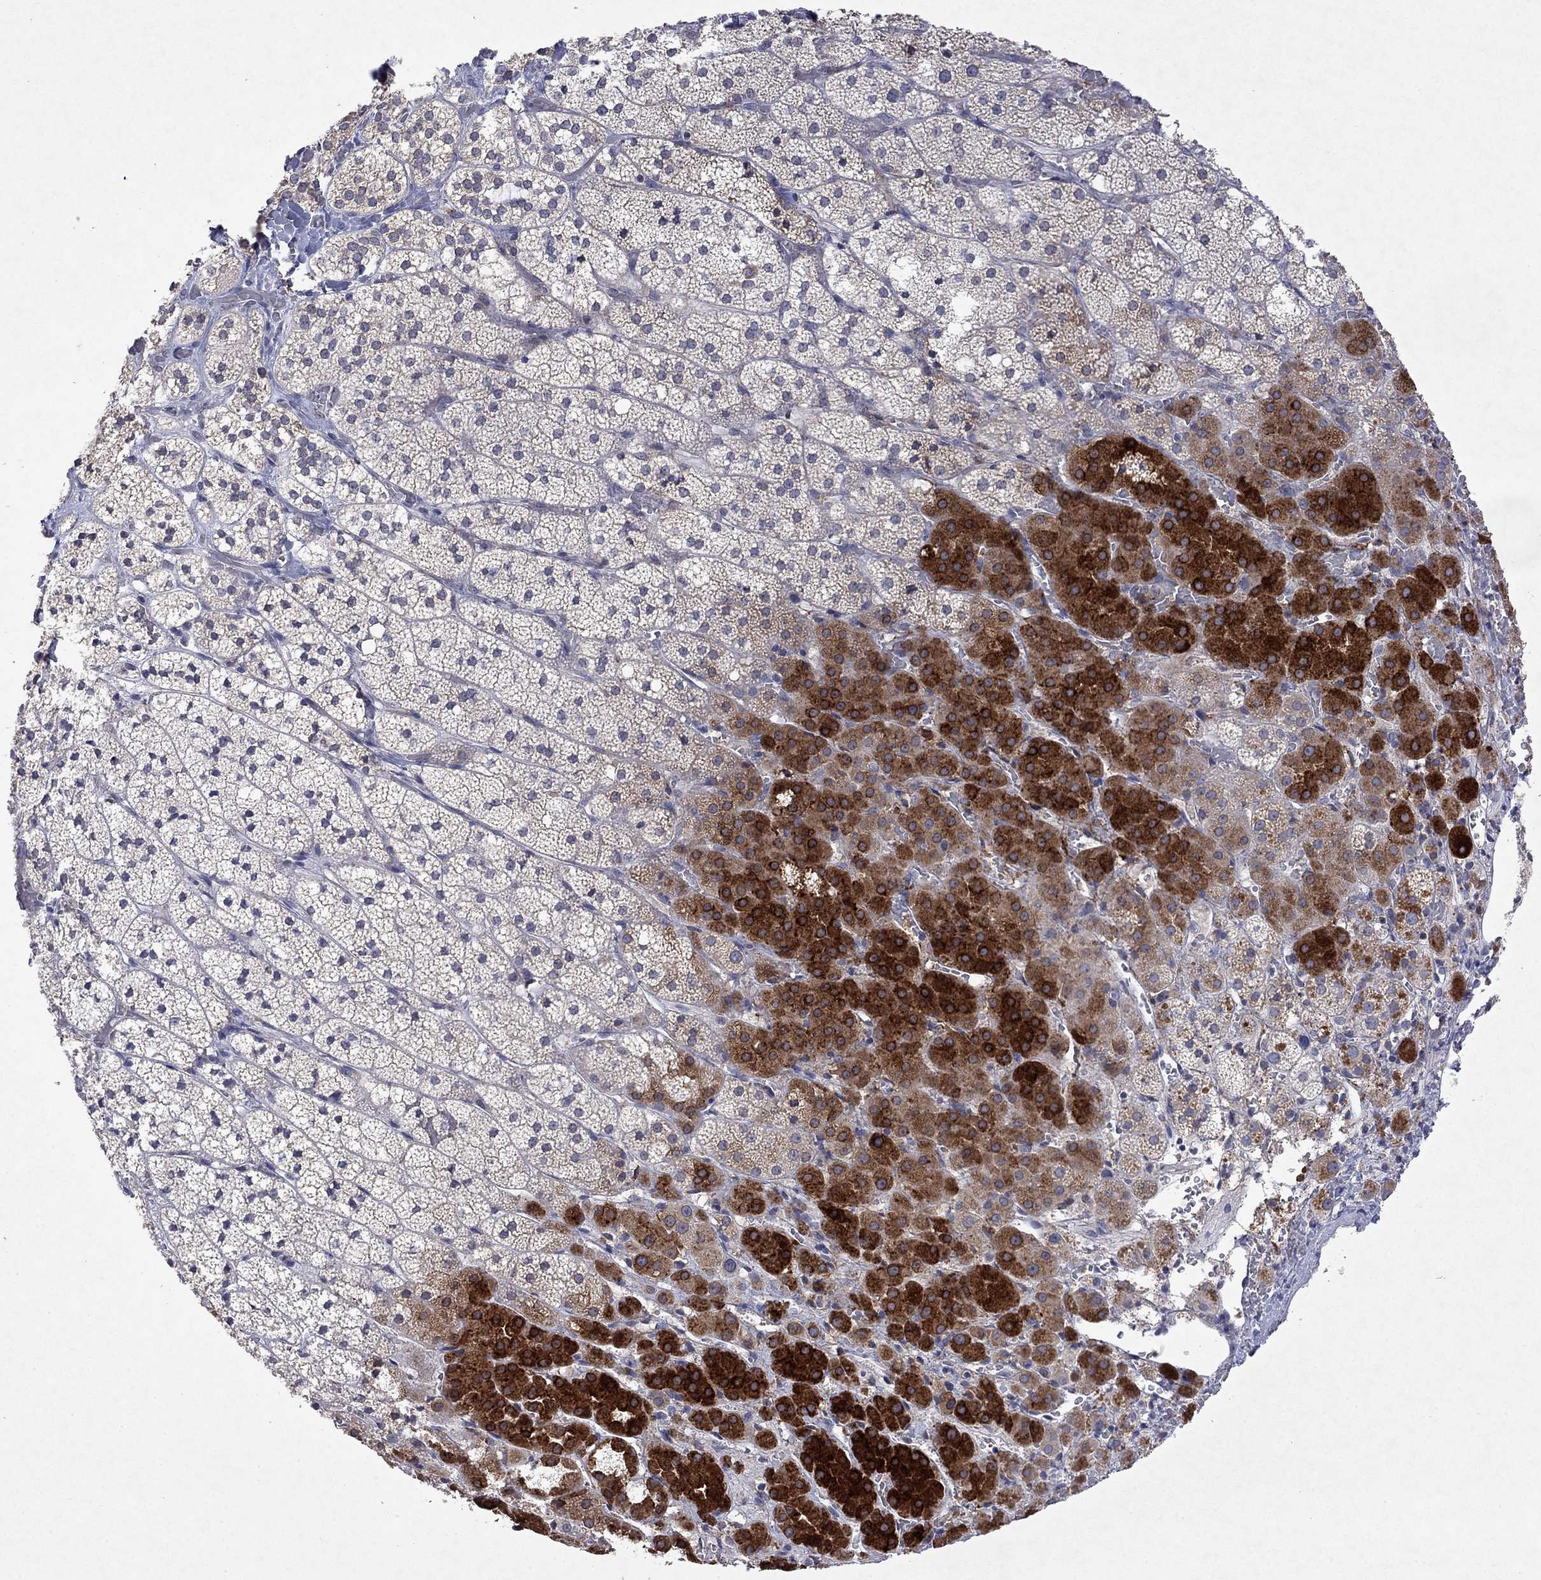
{"staining": {"intensity": "strong", "quantity": "<25%", "location": "cytoplasmic/membranous"}, "tissue": "adrenal gland", "cell_type": "Glandular cells", "image_type": "normal", "snomed": [{"axis": "morphology", "description": "Normal tissue, NOS"}, {"axis": "topography", "description": "Adrenal gland"}], "caption": "Immunohistochemical staining of unremarkable human adrenal gland exhibits <25% levels of strong cytoplasmic/membranous protein expression in approximately <25% of glandular cells.", "gene": "TMEM97", "patient": {"sex": "male", "age": 53}}